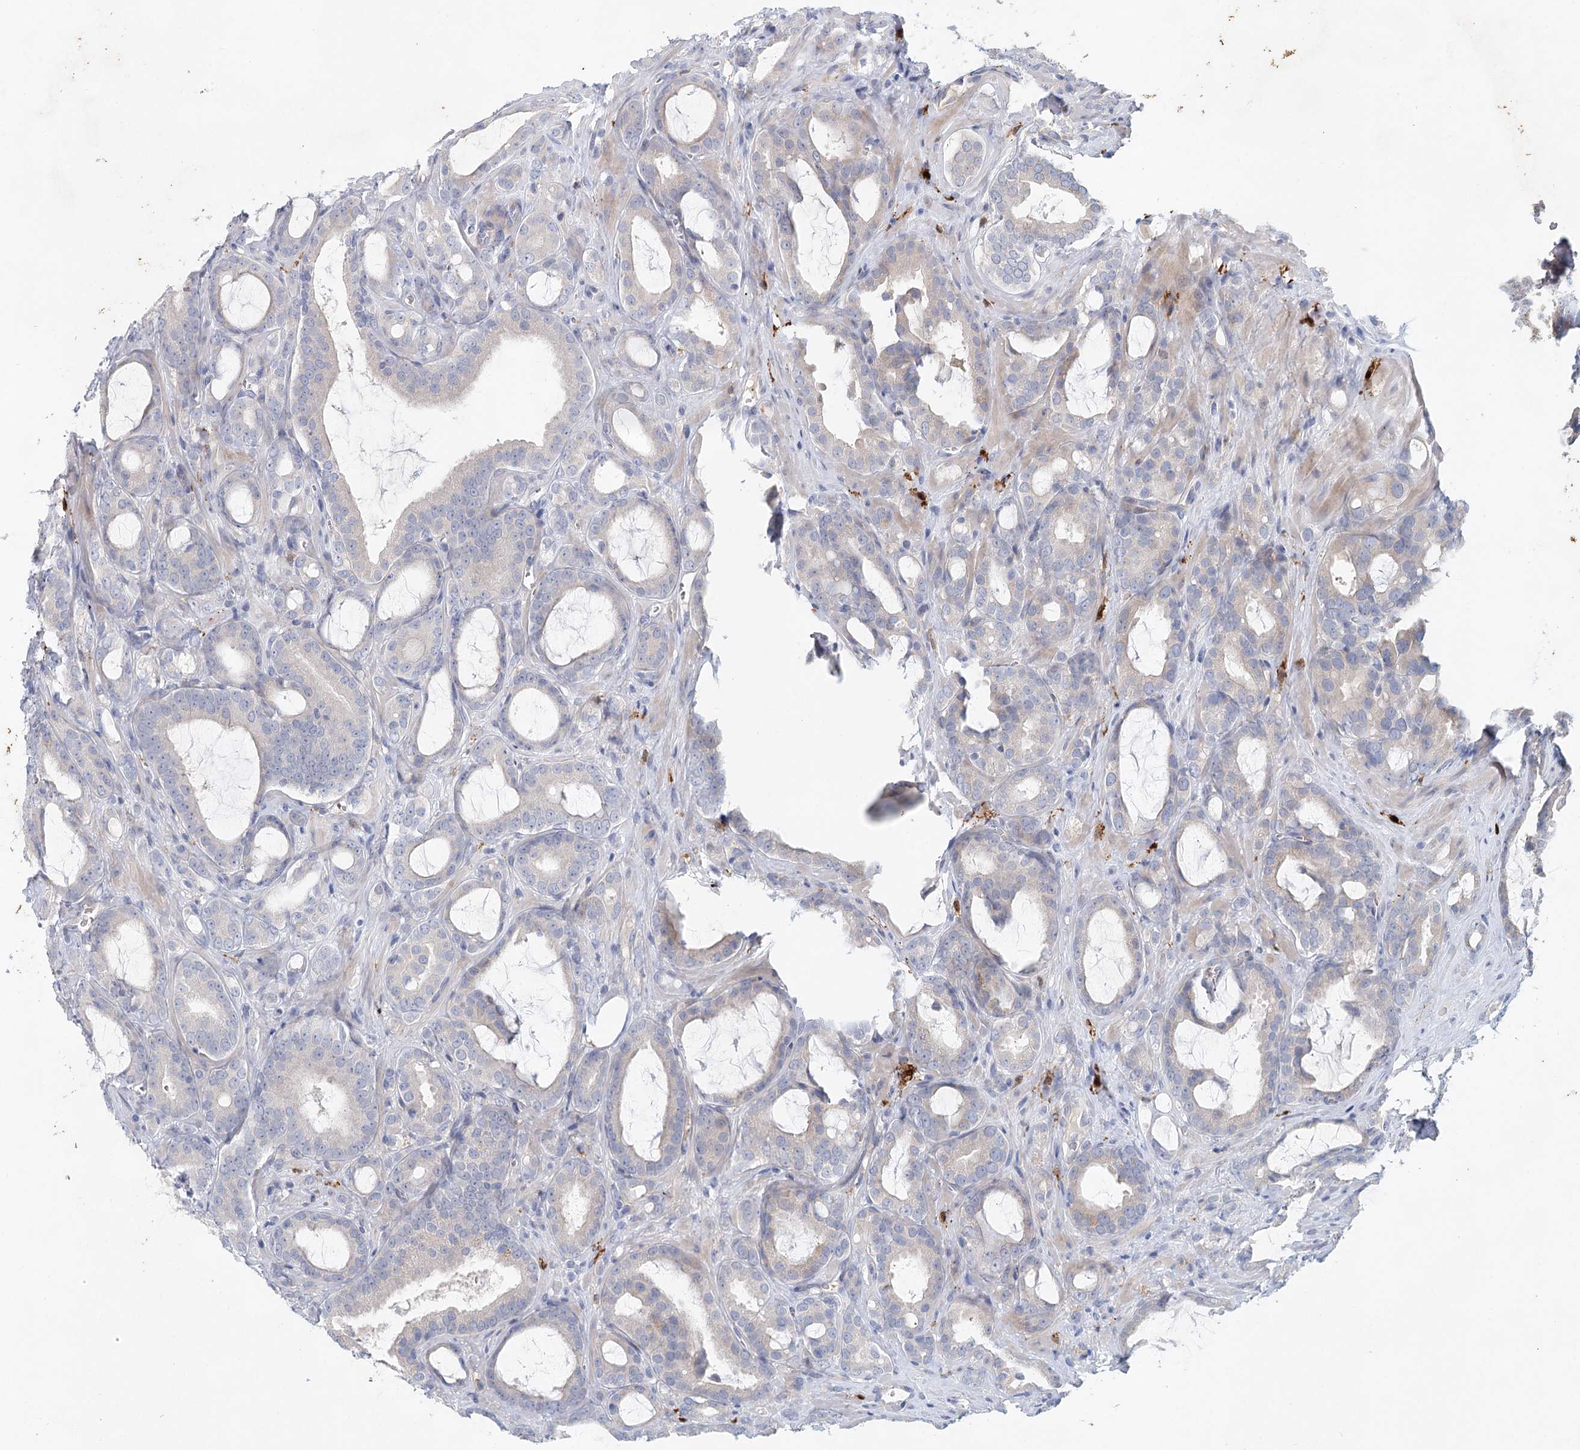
{"staining": {"intensity": "negative", "quantity": "none", "location": "none"}, "tissue": "prostate cancer", "cell_type": "Tumor cells", "image_type": "cancer", "snomed": [{"axis": "morphology", "description": "Adenocarcinoma, High grade"}, {"axis": "topography", "description": "Prostate"}], "caption": "High power microscopy photomicrograph of an immunohistochemistry micrograph of prostate cancer, revealing no significant expression in tumor cells. Brightfield microscopy of immunohistochemistry (IHC) stained with DAB (brown) and hematoxylin (blue), captured at high magnification.", "gene": "SLC19A3", "patient": {"sex": "male", "age": 72}}